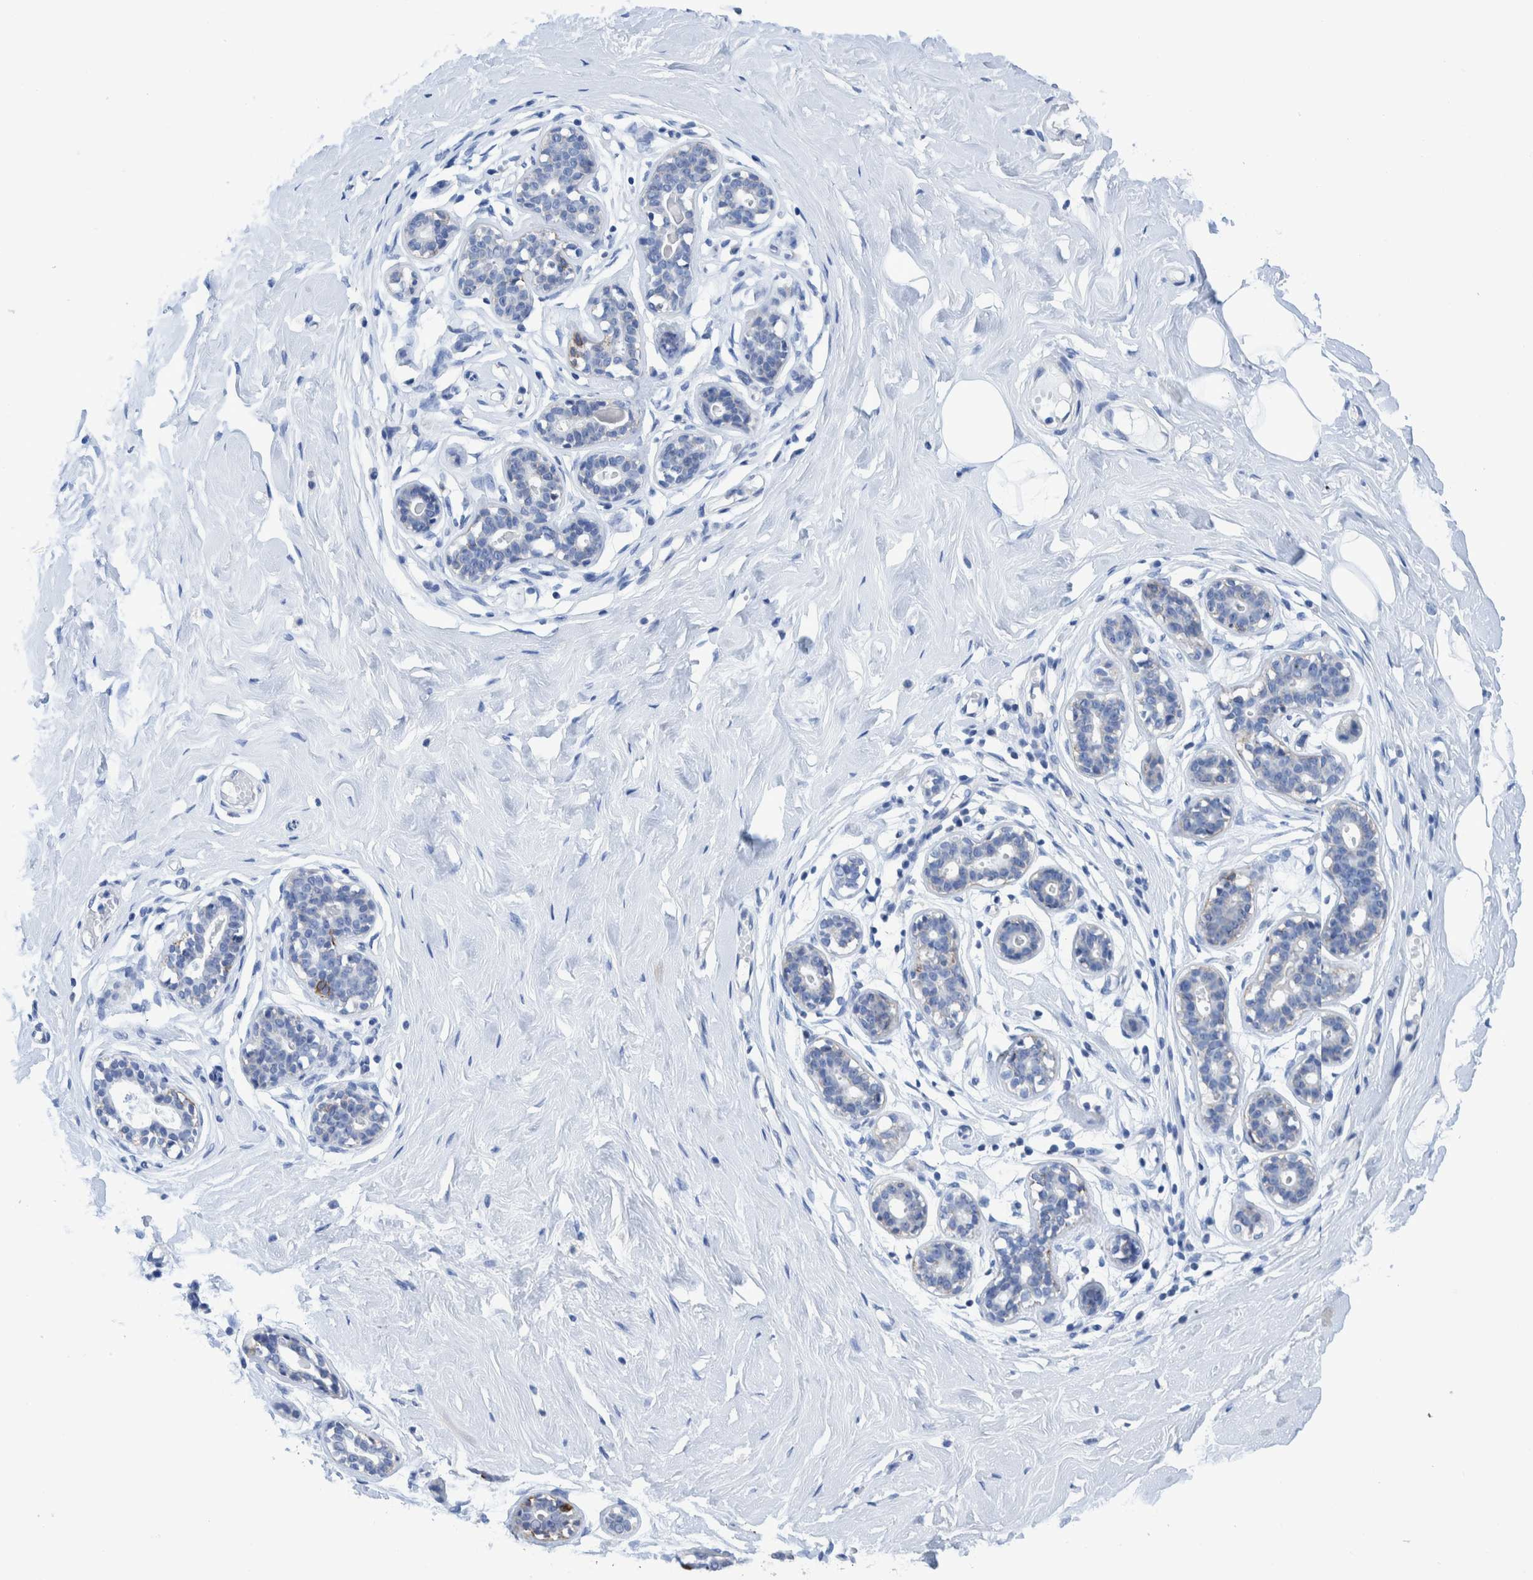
{"staining": {"intensity": "negative", "quantity": "none", "location": "none"}, "tissue": "breast", "cell_type": "Adipocytes", "image_type": "normal", "snomed": [{"axis": "morphology", "description": "Normal tissue, NOS"}, {"axis": "topography", "description": "Breast"}], "caption": "Histopathology image shows no protein expression in adipocytes of unremarkable breast. (Brightfield microscopy of DAB immunohistochemistry (IHC) at high magnification).", "gene": "KRT14", "patient": {"sex": "female", "age": 23}}